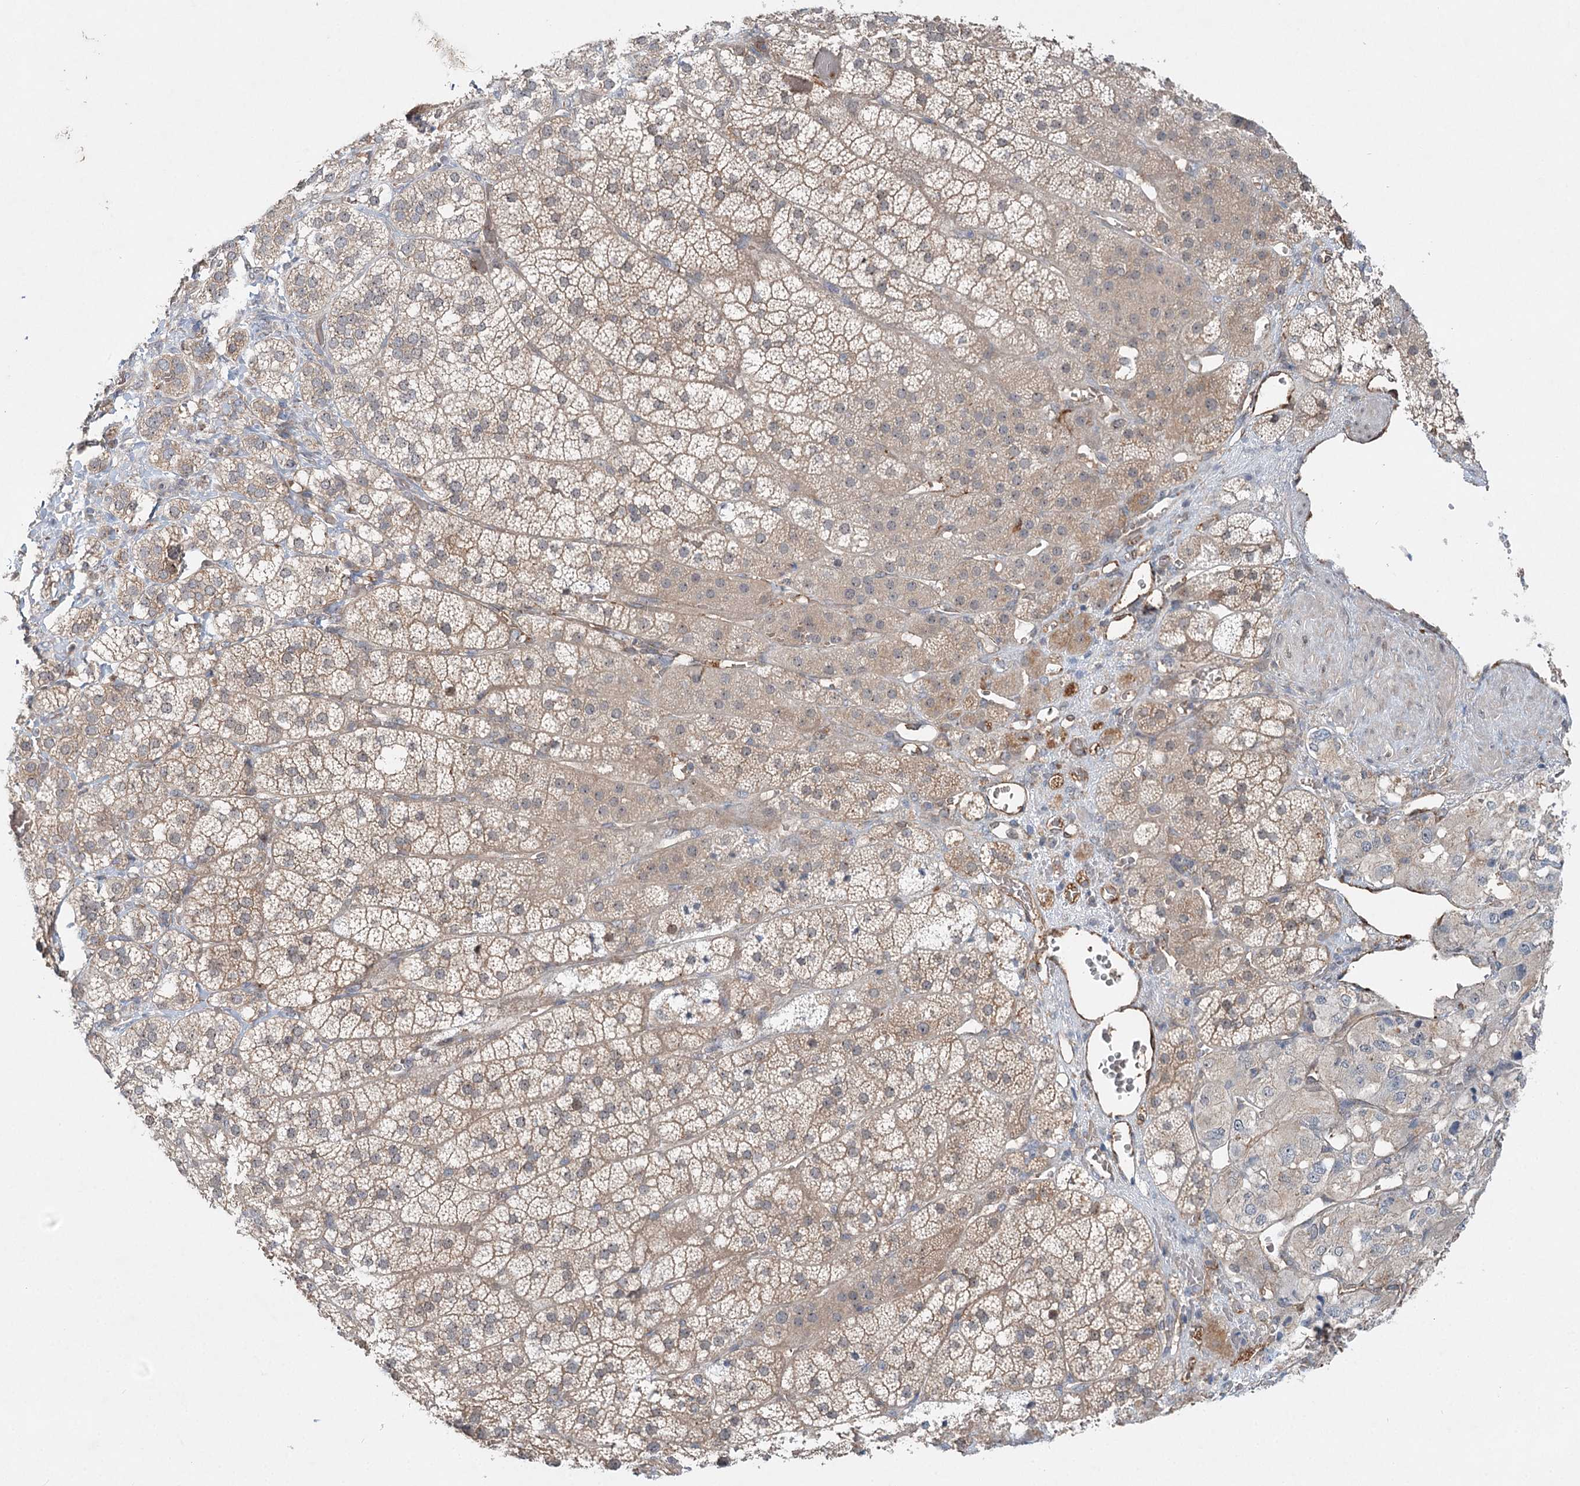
{"staining": {"intensity": "weak", "quantity": "25%-75%", "location": "cytoplasmic/membranous,nuclear"}, "tissue": "adrenal gland", "cell_type": "Glandular cells", "image_type": "normal", "snomed": [{"axis": "morphology", "description": "Normal tissue, NOS"}, {"axis": "topography", "description": "Adrenal gland"}], "caption": "A brown stain shows weak cytoplasmic/membranous,nuclear positivity of a protein in glandular cells of normal adrenal gland.", "gene": "WDR44", "patient": {"sex": "female", "age": 44}}